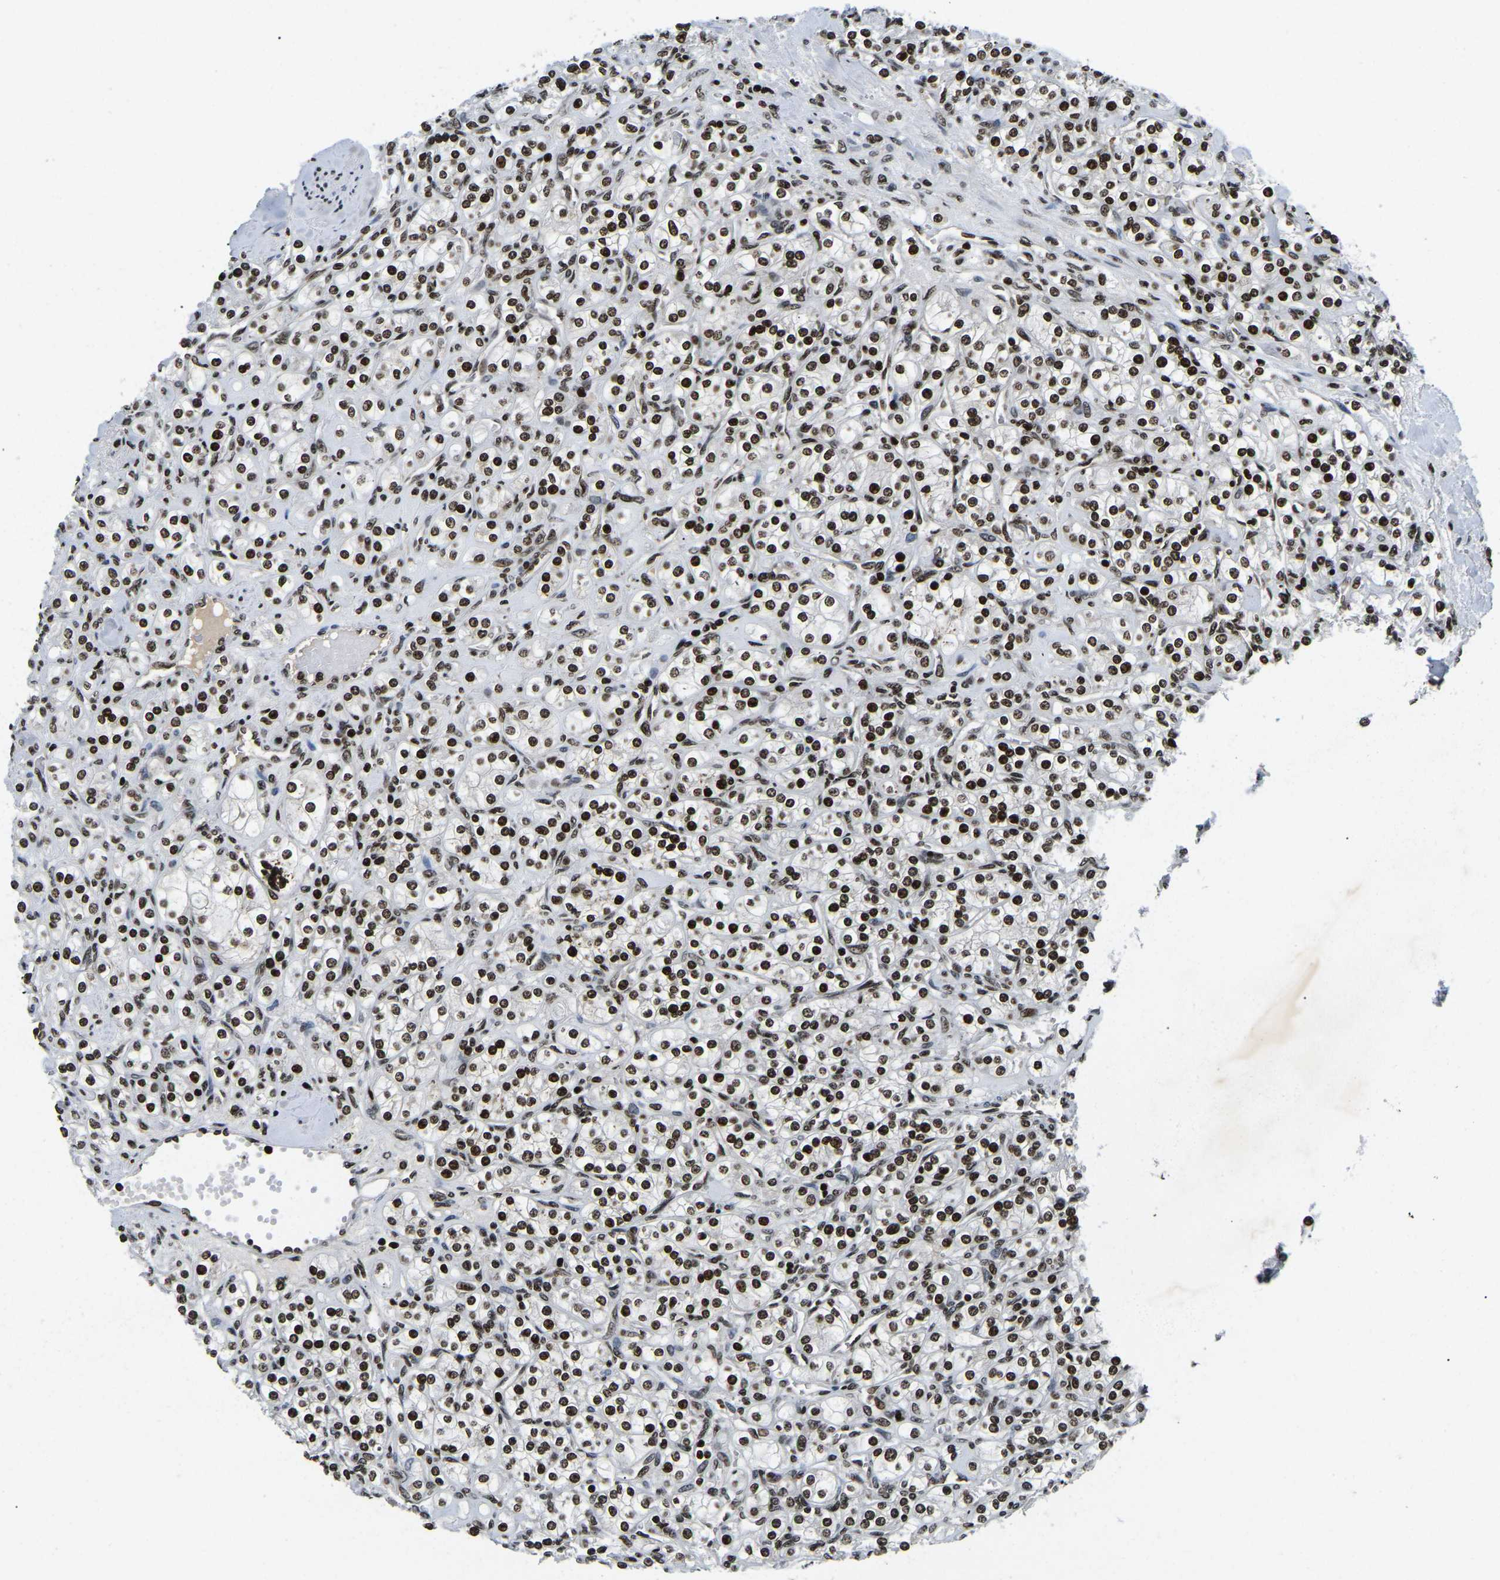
{"staining": {"intensity": "strong", "quantity": ">75%", "location": "nuclear"}, "tissue": "renal cancer", "cell_type": "Tumor cells", "image_type": "cancer", "snomed": [{"axis": "morphology", "description": "Adenocarcinoma, NOS"}, {"axis": "topography", "description": "Kidney"}], "caption": "Protein staining of adenocarcinoma (renal) tissue displays strong nuclear expression in about >75% of tumor cells.", "gene": "LRRC61", "patient": {"sex": "male", "age": 77}}